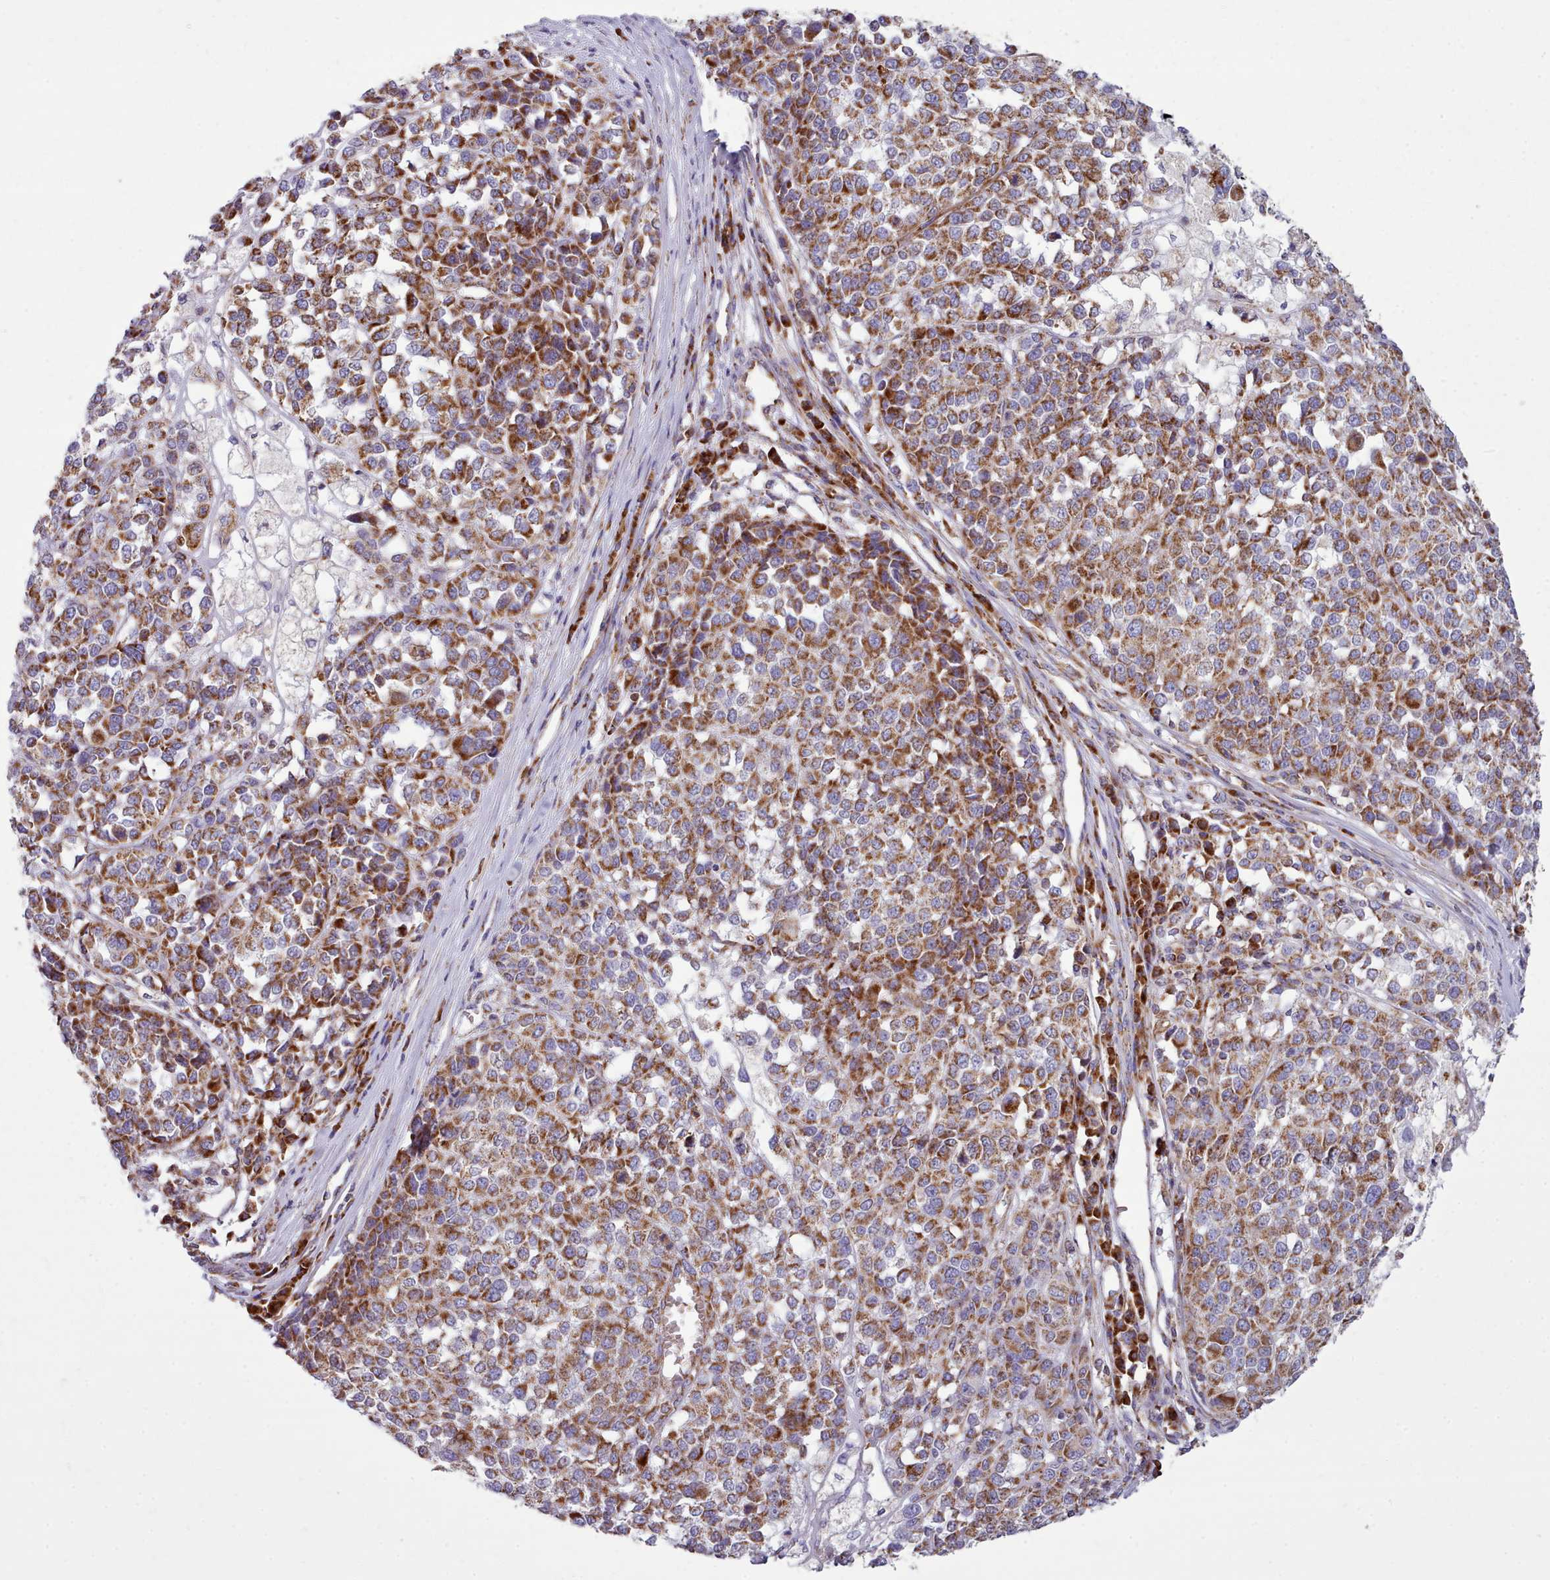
{"staining": {"intensity": "strong", "quantity": ">75%", "location": "cytoplasmic/membranous"}, "tissue": "melanoma", "cell_type": "Tumor cells", "image_type": "cancer", "snomed": [{"axis": "morphology", "description": "Malignant melanoma, Metastatic site"}, {"axis": "topography", "description": "Lymph node"}], "caption": "The histopathology image shows immunohistochemical staining of malignant melanoma (metastatic site). There is strong cytoplasmic/membranous expression is seen in approximately >75% of tumor cells.", "gene": "SRP54", "patient": {"sex": "male", "age": 44}}